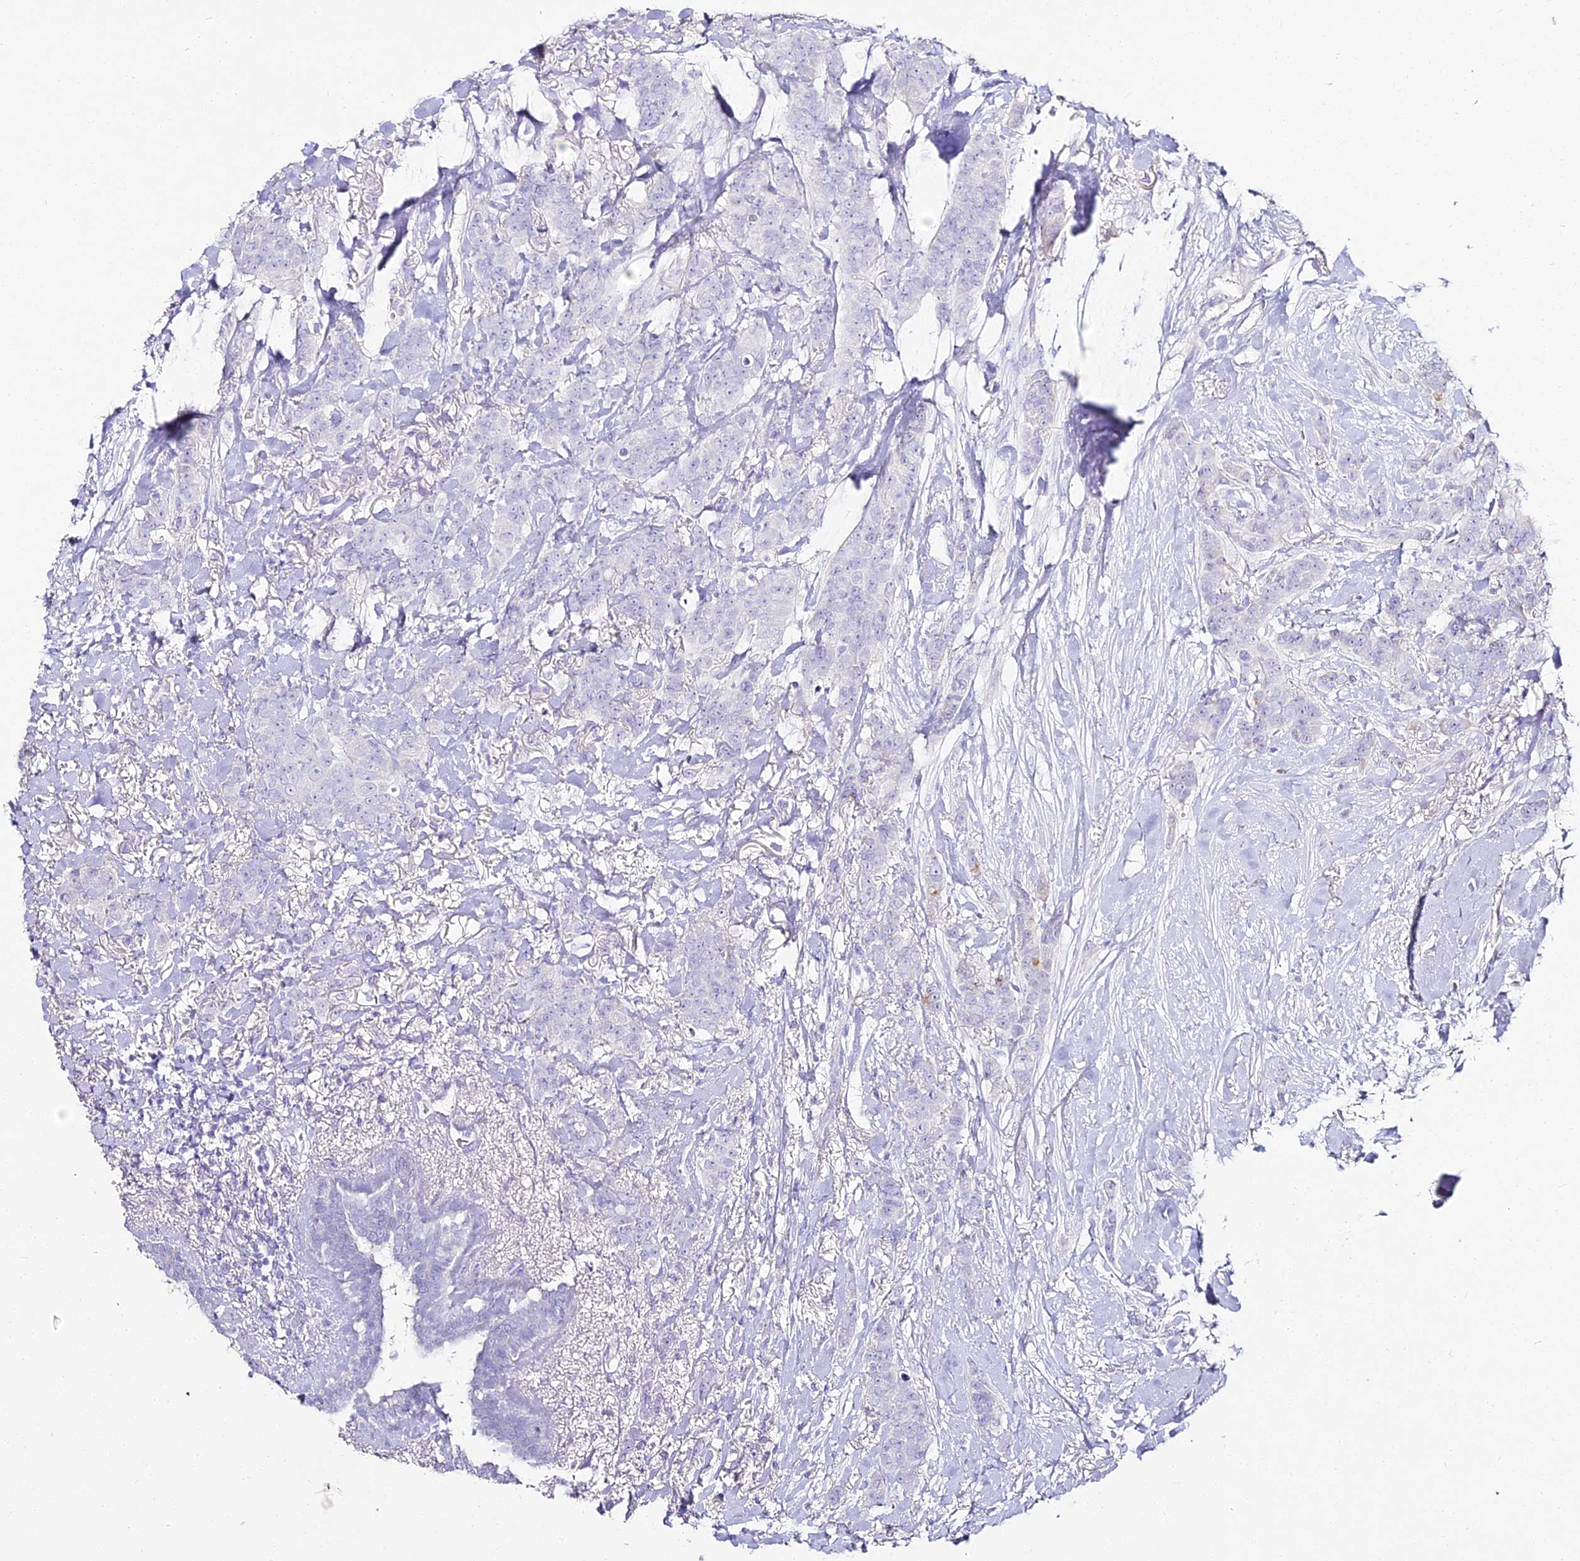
{"staining": {"intensity": "negative", "quantity": "none", "location": "none"}, "tissue": "breast cancer", "cell_type": "Tumor cells", "image_type": "cancer", "snomed": [{"axis": "morphology", "description": "Duct carcinoma"}, {"axis": "topography", "description": "Breast"}], "caption": "This is an immunohistochemistry micrograph of breast cancer. There is no positivity in tumor cells.", "gene": "ALPG", "patient": {"sex": "female", "age": 40}}